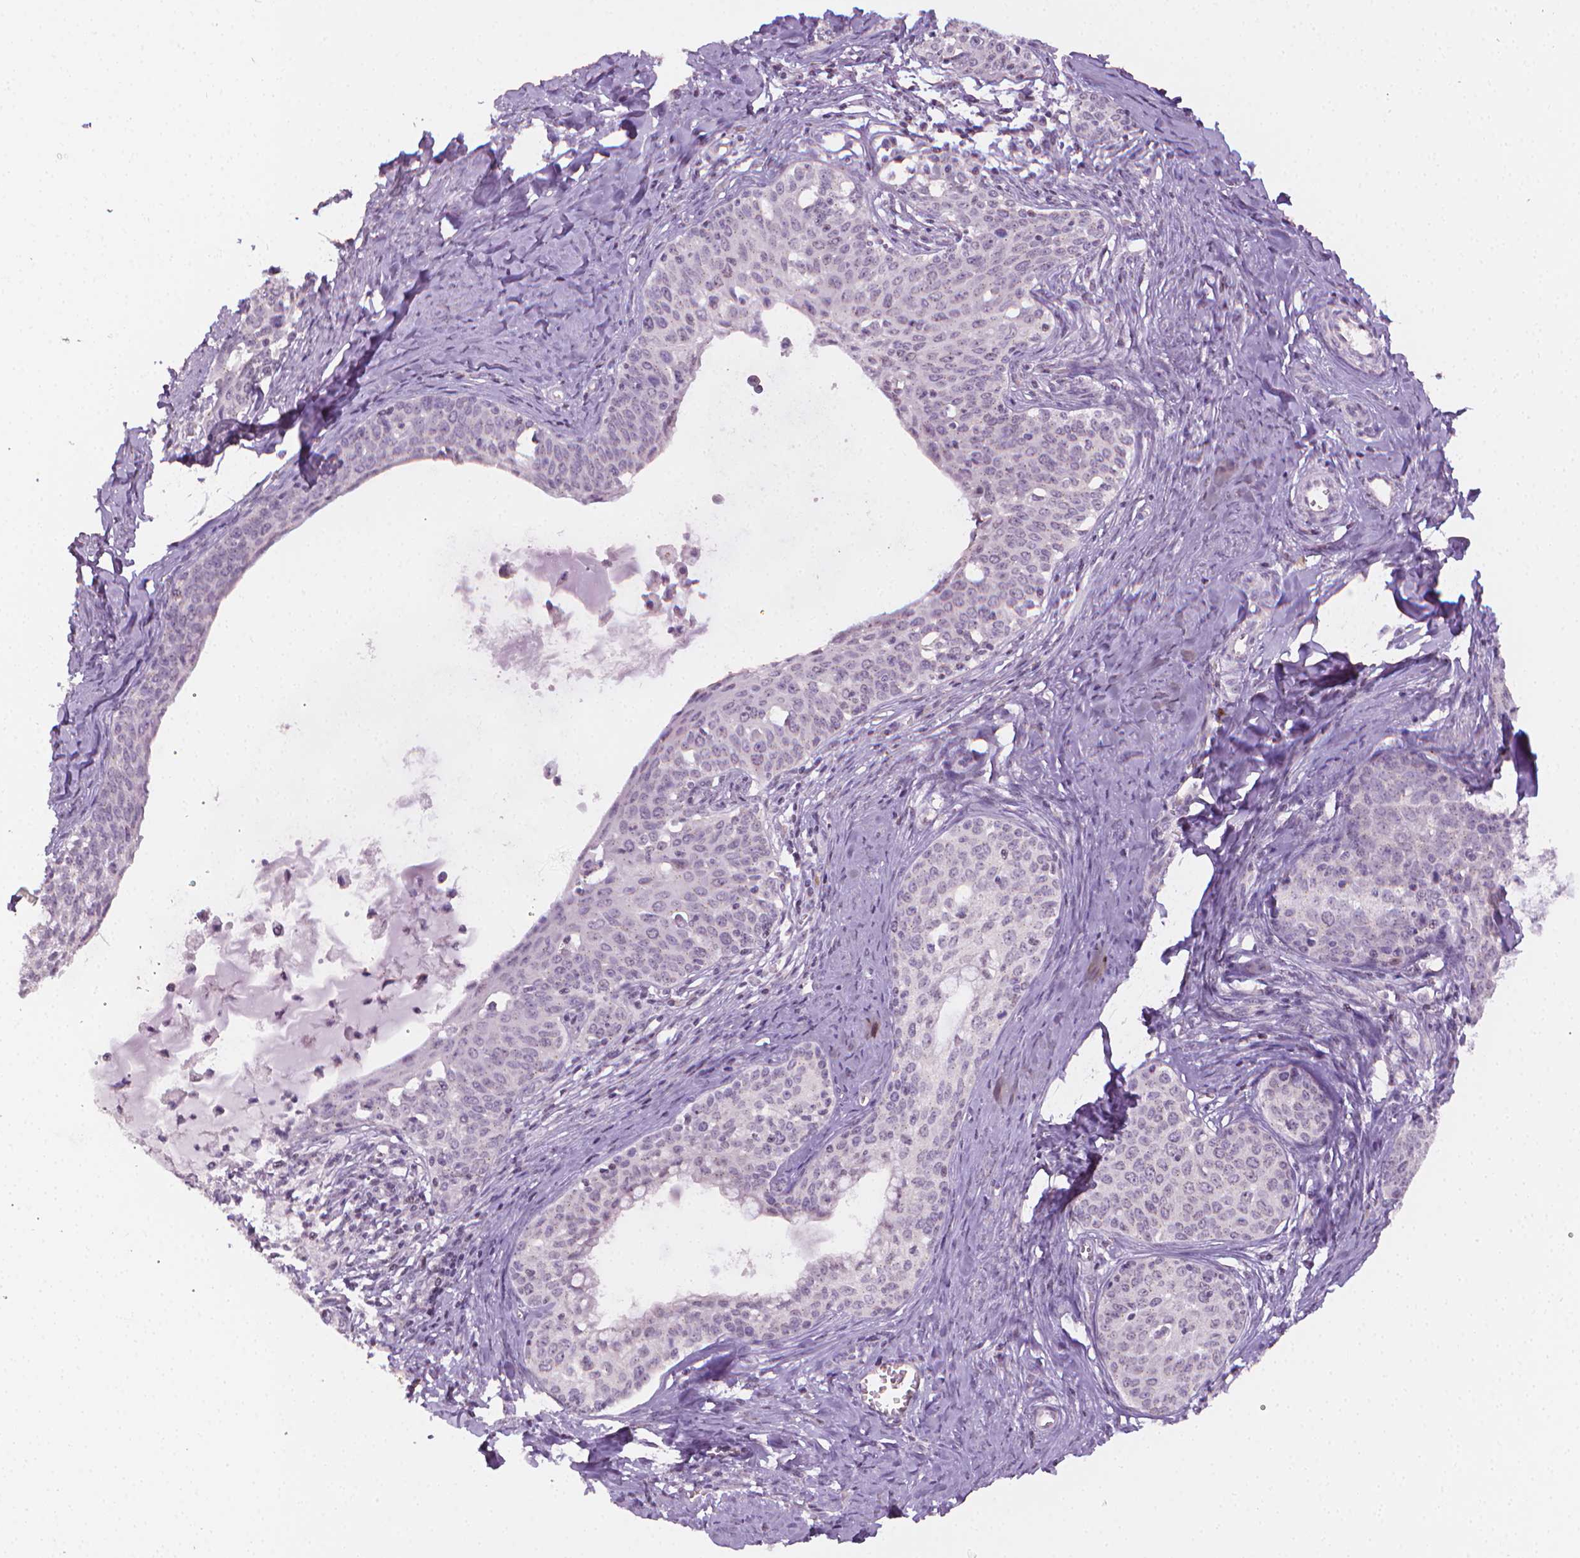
{"staining": {"intensity": "negative", "quantity": "none", "location": "none"}, "tissue": "cervical cancer", "cell_type": "Tumor cells", "image_type": "cancer", "snomed": [{"axis": "morphology", "description": "Squamous cell carcinoma, NOS"}, {"axis": "morphology", "description": "Adenocarcinoma, NOS"}, {"axis": "topography", "description": "Cervix"}], "caption": "Immunohistochemistry (IHC) of cervical cancer (adenocarcinoma) reveals no staining in tumor cells. (DAB immunohistochemistry visualized using brightfield microscopy, high magnification).", "gene": "NCAN", "patient": {"sex": "female", "age": 52}}